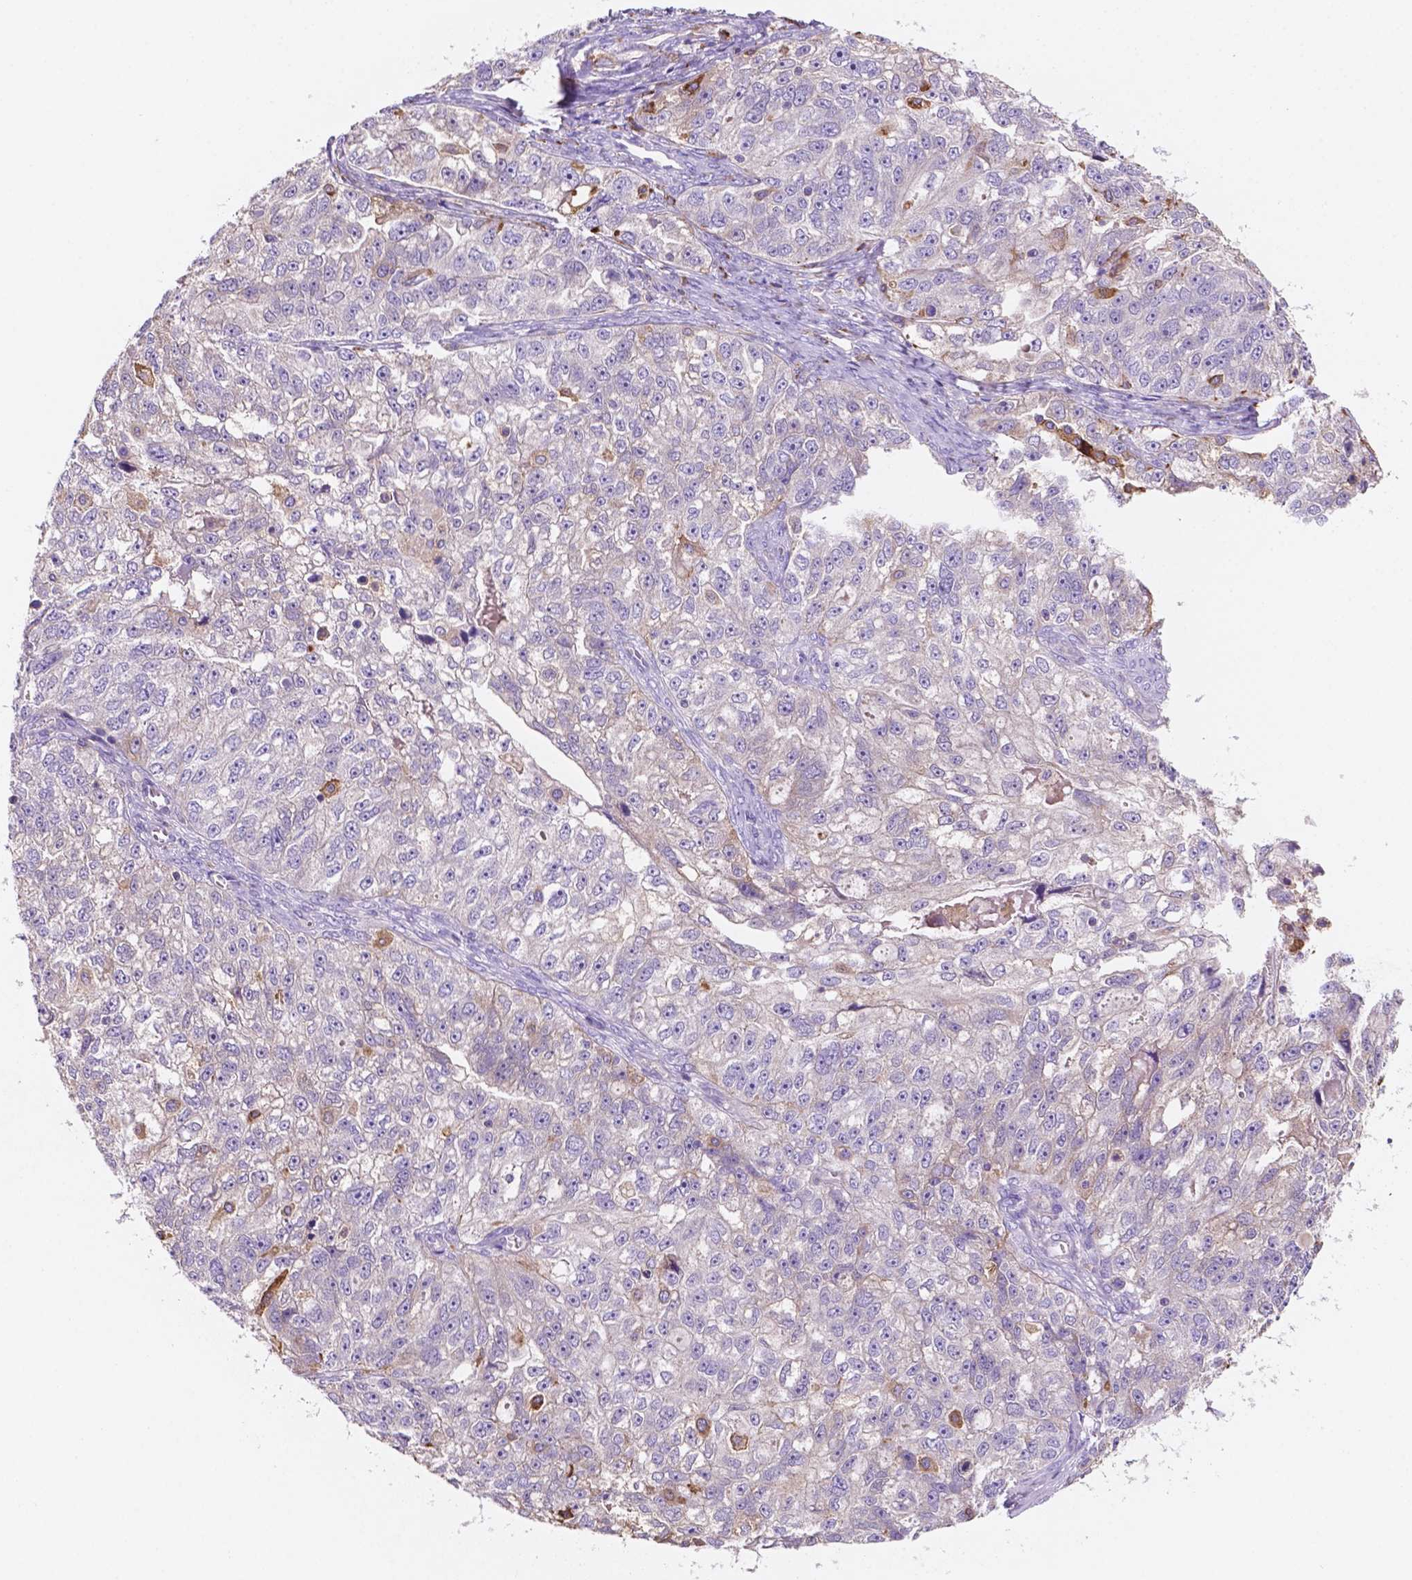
{"staining": {"intensity": "moderate", "quantity": "<25%", "location": "cytoplasmic/membranous"}, "tissue": "ovarian cancer", "cell_type": "Tumor cells", "image_type": "cancer", "snomed": [{"axis": "morphology", "description": "Cystadenocarcinoma, serous, NOS"}, {"axis": "topography", "description": "Ovary"}], "caption": "Immunohistochemistry staining of ovarian cancer, which demonstrates low levels of moderate cytoplasmic/membranous expression in approximately <25% of tumor cells indicating moderate cytoplasmic/membranous protein positivity. The staining was performed using DAB (brown) for protein detection and nuclei were counterstained in hematoxylin (blue).", "gene": "MKRN2OS", "patient": {"sex": "female", "age": 51}}